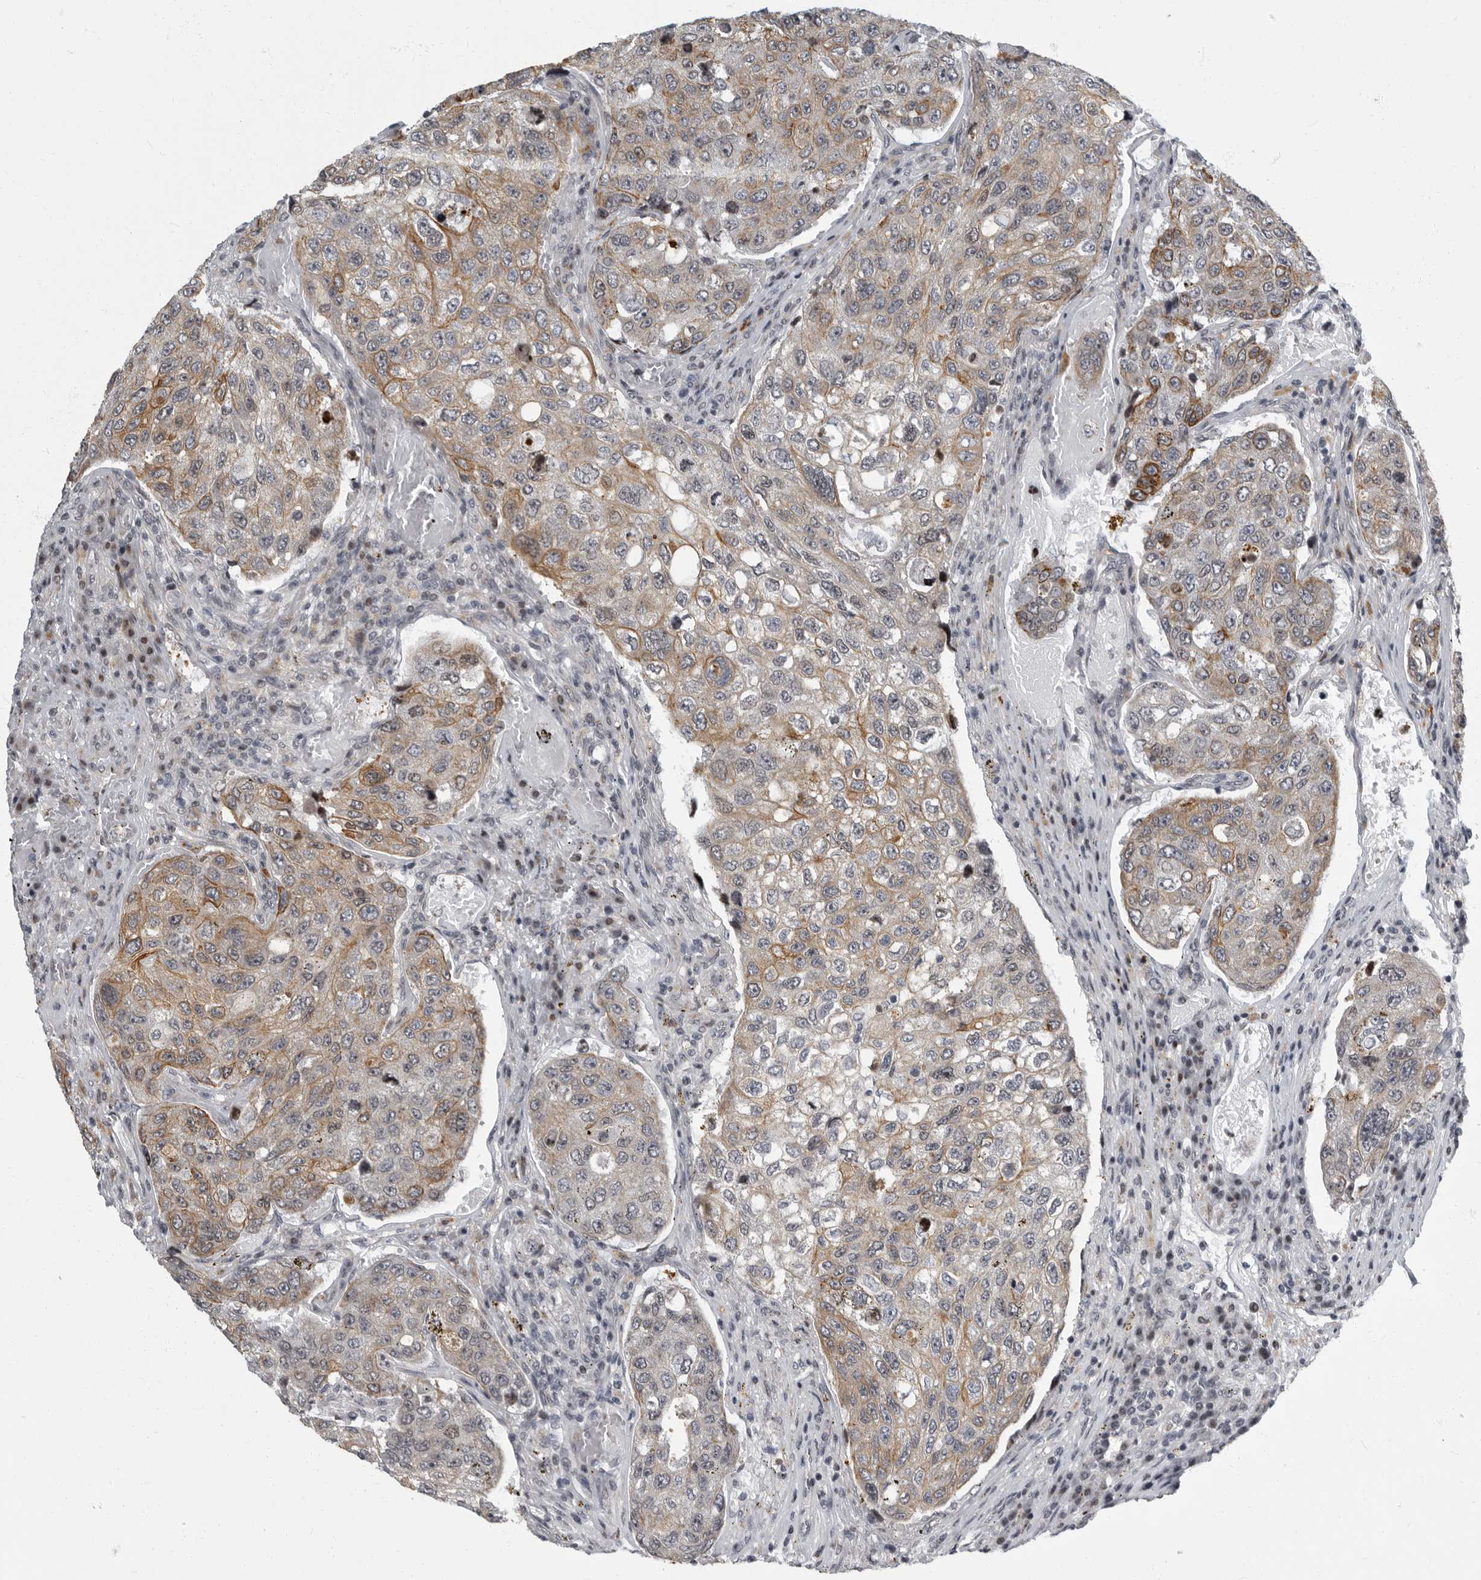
{"staining": {"intensity": "moderate", "quantity": "25%-75%", "location": "cytoplasmic/membranous"}, "tissue": "urothelial cancer", "cell_type": "Tumor cells", "image_type": "cancer", "snomed": [{"axis": "morphology", "description": "Urothelial carcinoma, High grade"}, {"axis": "topography", "description": "Lymph node"}, {"axis": "topography", "description": "Urinary bladder"}], "caption": "Protein staining reveals moderate cytoplasmic/membranous staining in approximately 25%-75% of tumor cells in high-grade urothelial carcinoma.", "gene": "EVI5", "patient": {"sex": "male", "age": 51}}